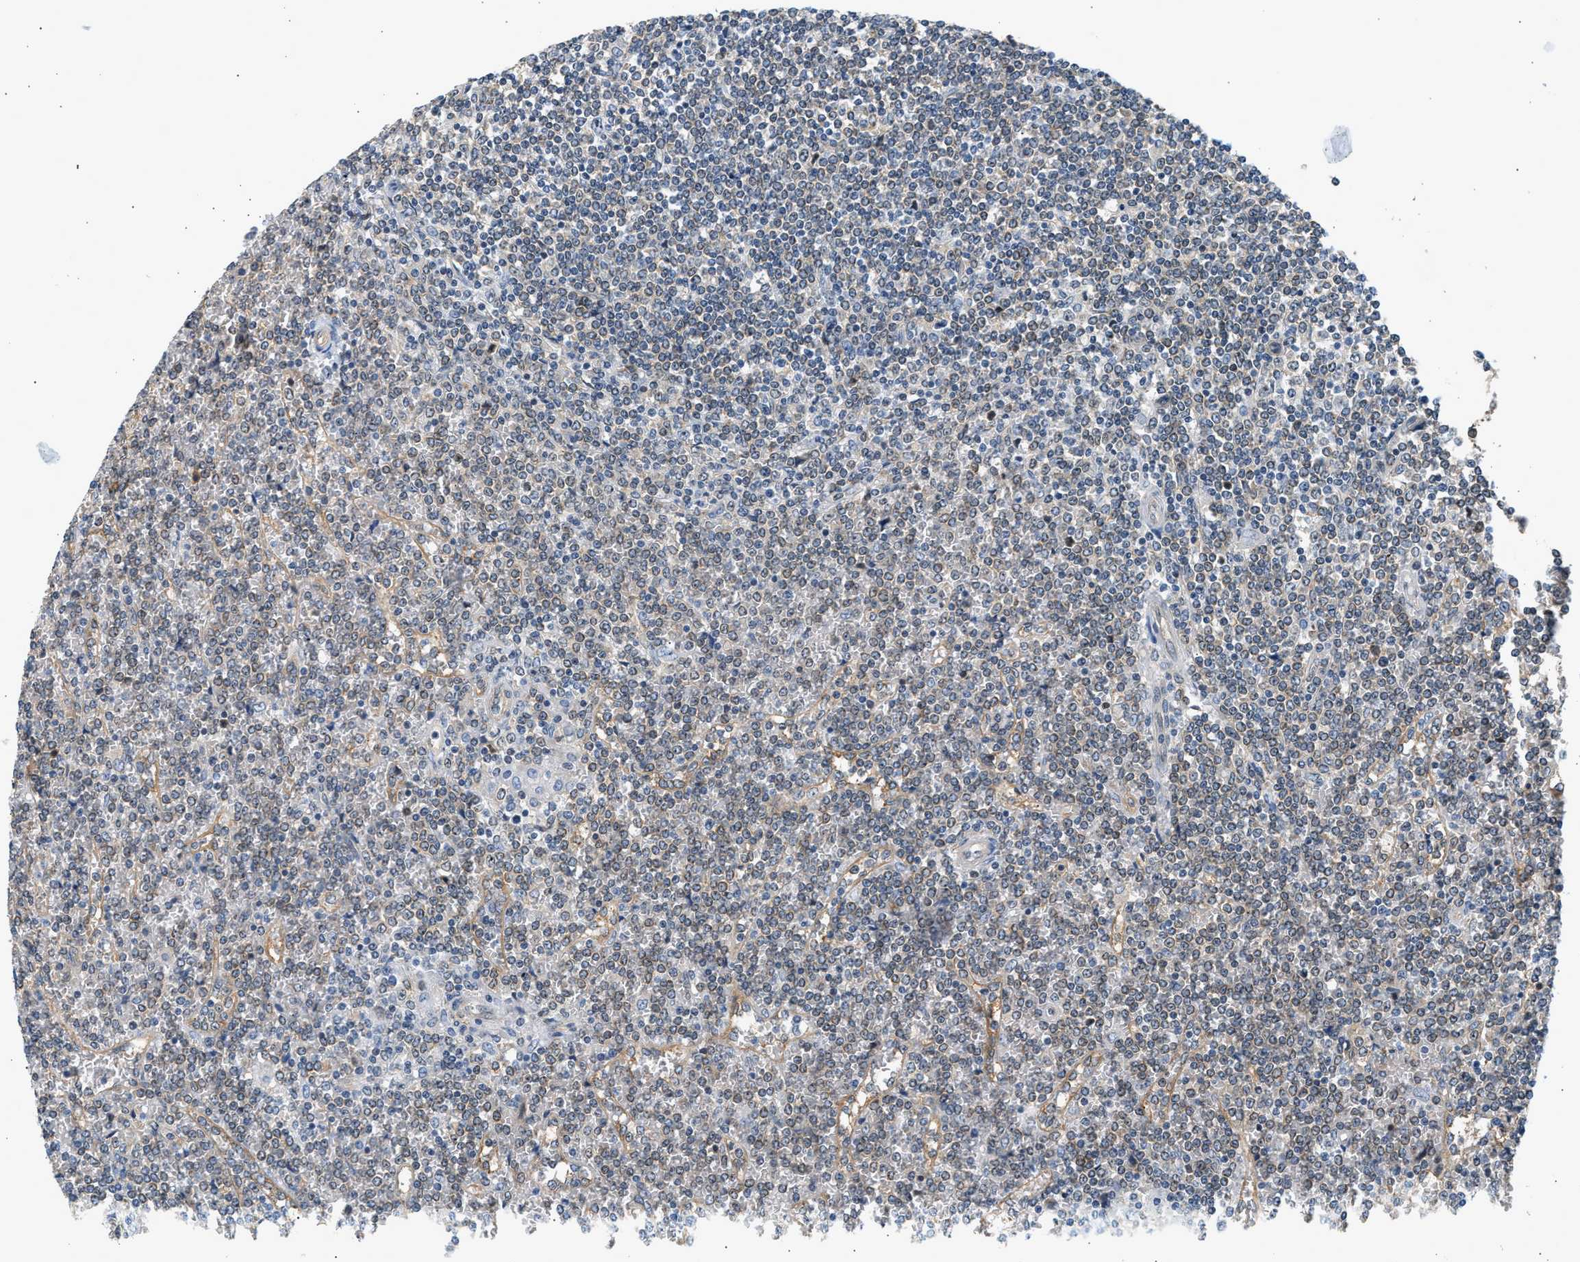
{"staining": {"intensity": "weak", "quantity": "<25%", "location": "nuclear"}, "tissue": "lymphoma", "cell_type": "Tumor cells", "image_type": "cancer", "snomed": [{"axis": "morphology", "description": "Malignant lymphoma, non-Hodgkin's type, Low grade"}, {"axis": "topography", "description": "Spleen"}], "caption": "This is an IHC photomicrograph of human lymphoma. There is no positivity in tumor cells.", "gene": "WDR31", "patient": {"sex": "female", "age": 19}}